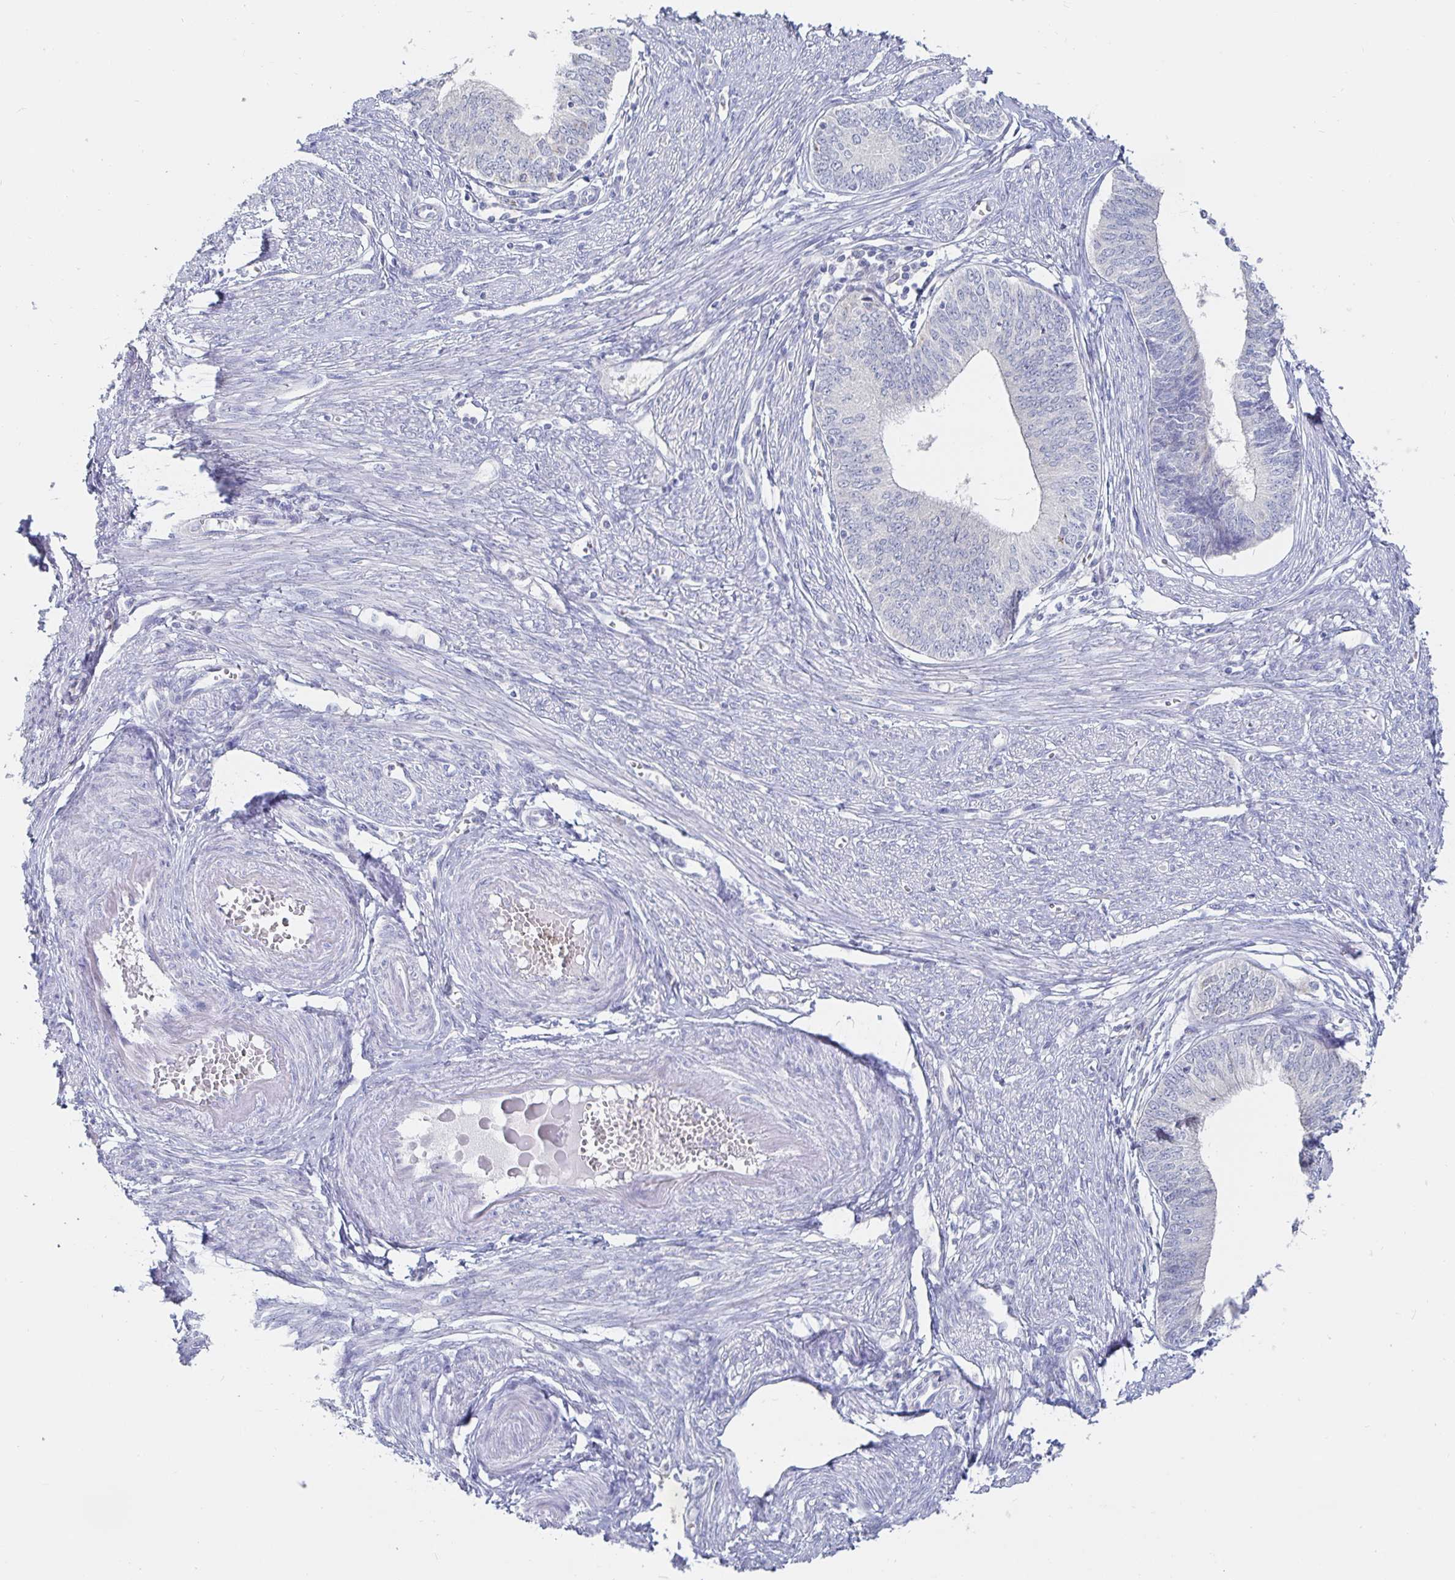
{"staining": {"intensity": "negative", "quantity": "none", "location": "none"}, "tissue": "endometrial cancer", "cell_type": "Tumor cells", "image_type": "cancer", "snomed": [{"axis": "morphology", "description": "Adenocarcinoma, NOS"}, {"axis": "topography", "description": "Endometrium"}], "caption": "Immunohistochemistry micrograph of human endometrial cancer (adenocarcinoma) stained for a protein (brown), which displays no positivity in tumor cells.", "gene": "SPPL3", "patient": {"sex": "female", "age": 68}}